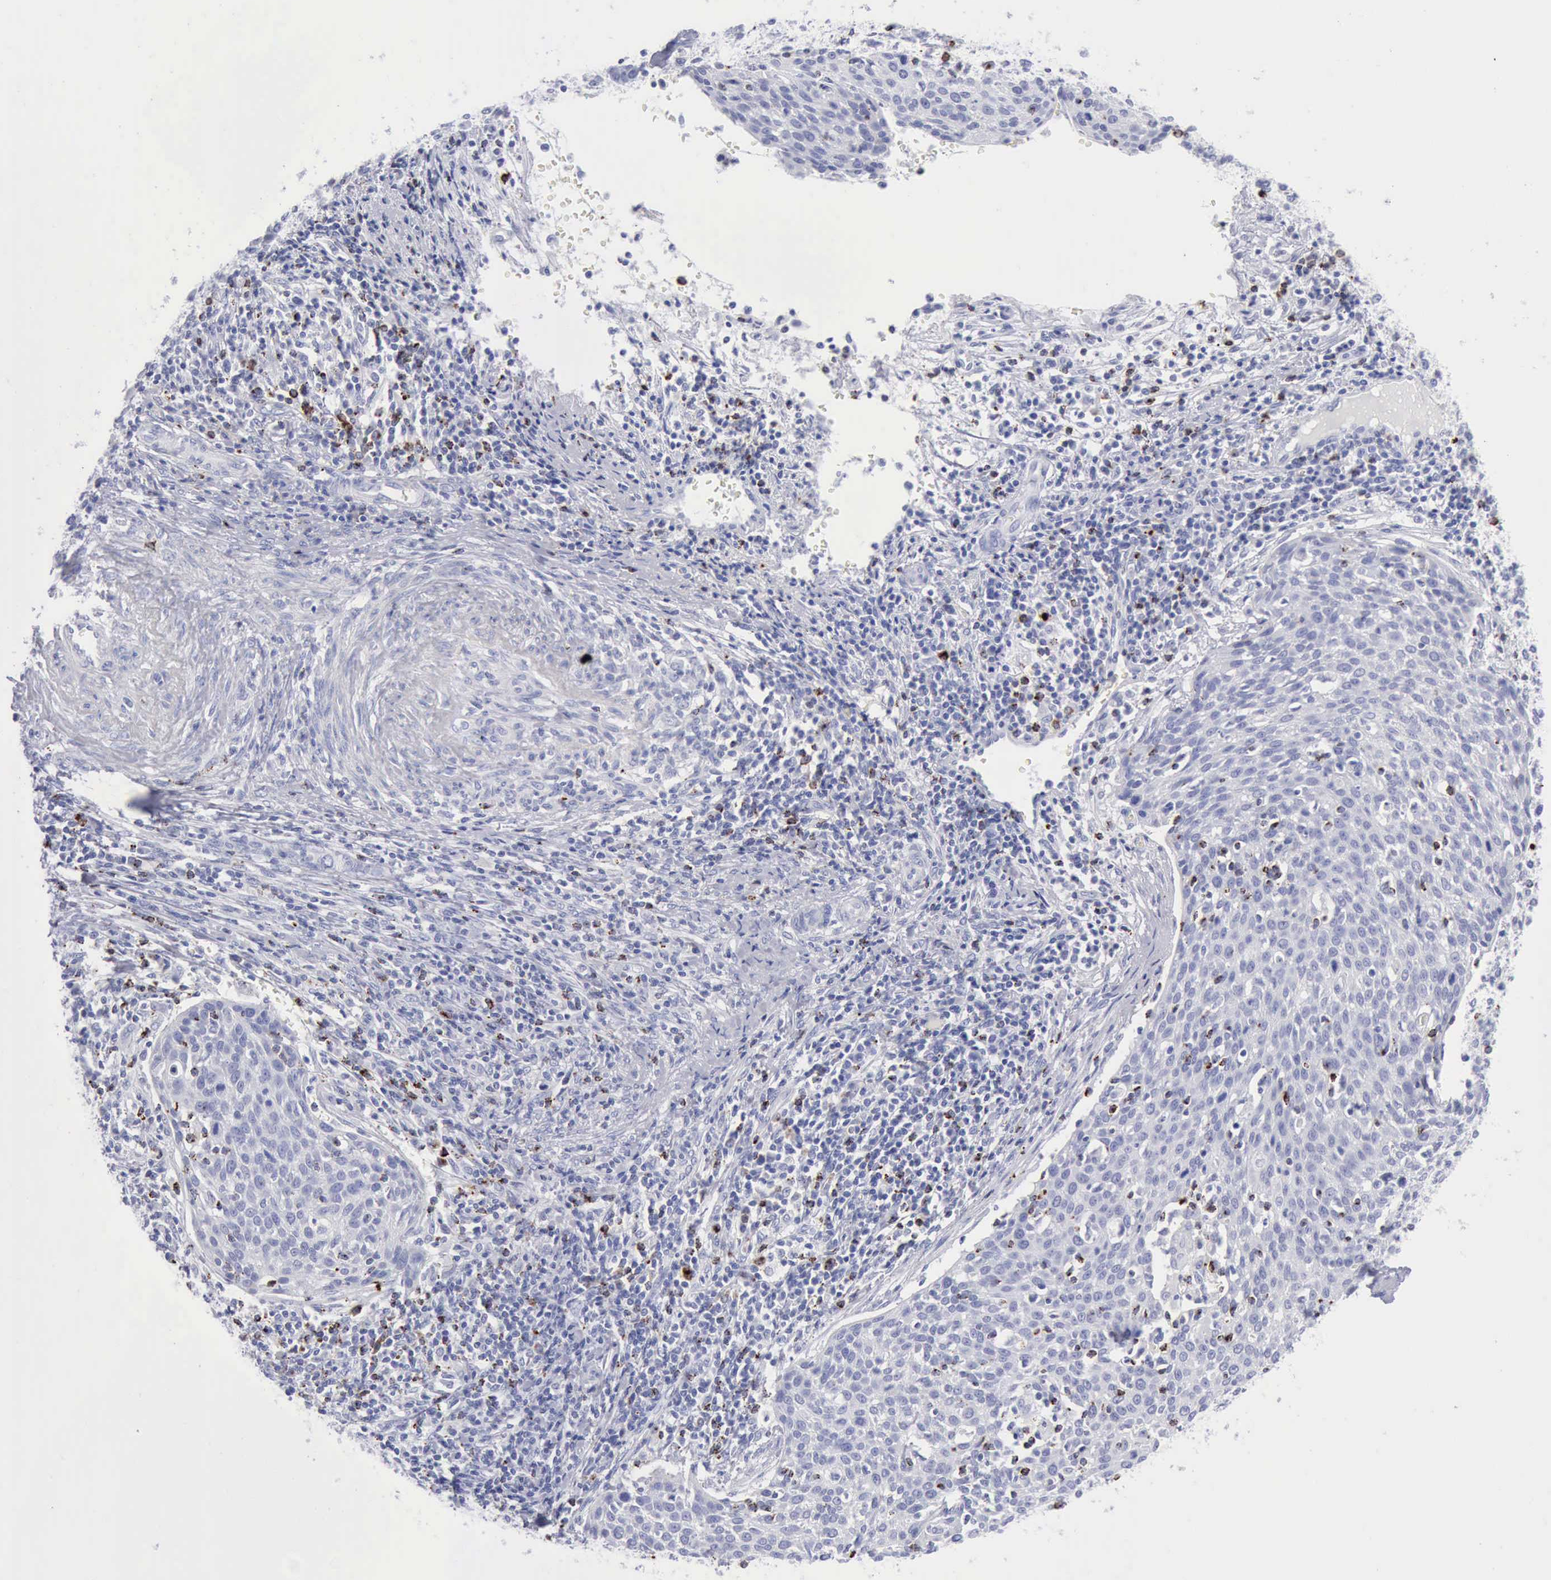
{"staining": {"intensity": "negative", "quantity": "none", "location": "none"}, "tissue": "cervical cancer", "cell_type": "Tumor cells", "image_type": "cancer", "snomed": [{"axis": "morphology", "description": "Squamous cell carcinoma, NOS"}, {"axis": "topography", "description": "Cervix"}], "caption": "This is an IHC photomicrograph of human cervical cancer. There is no staining in tumor cells.", "gene": "GZMB", "patient": {"sex": "female", "age": 38}}